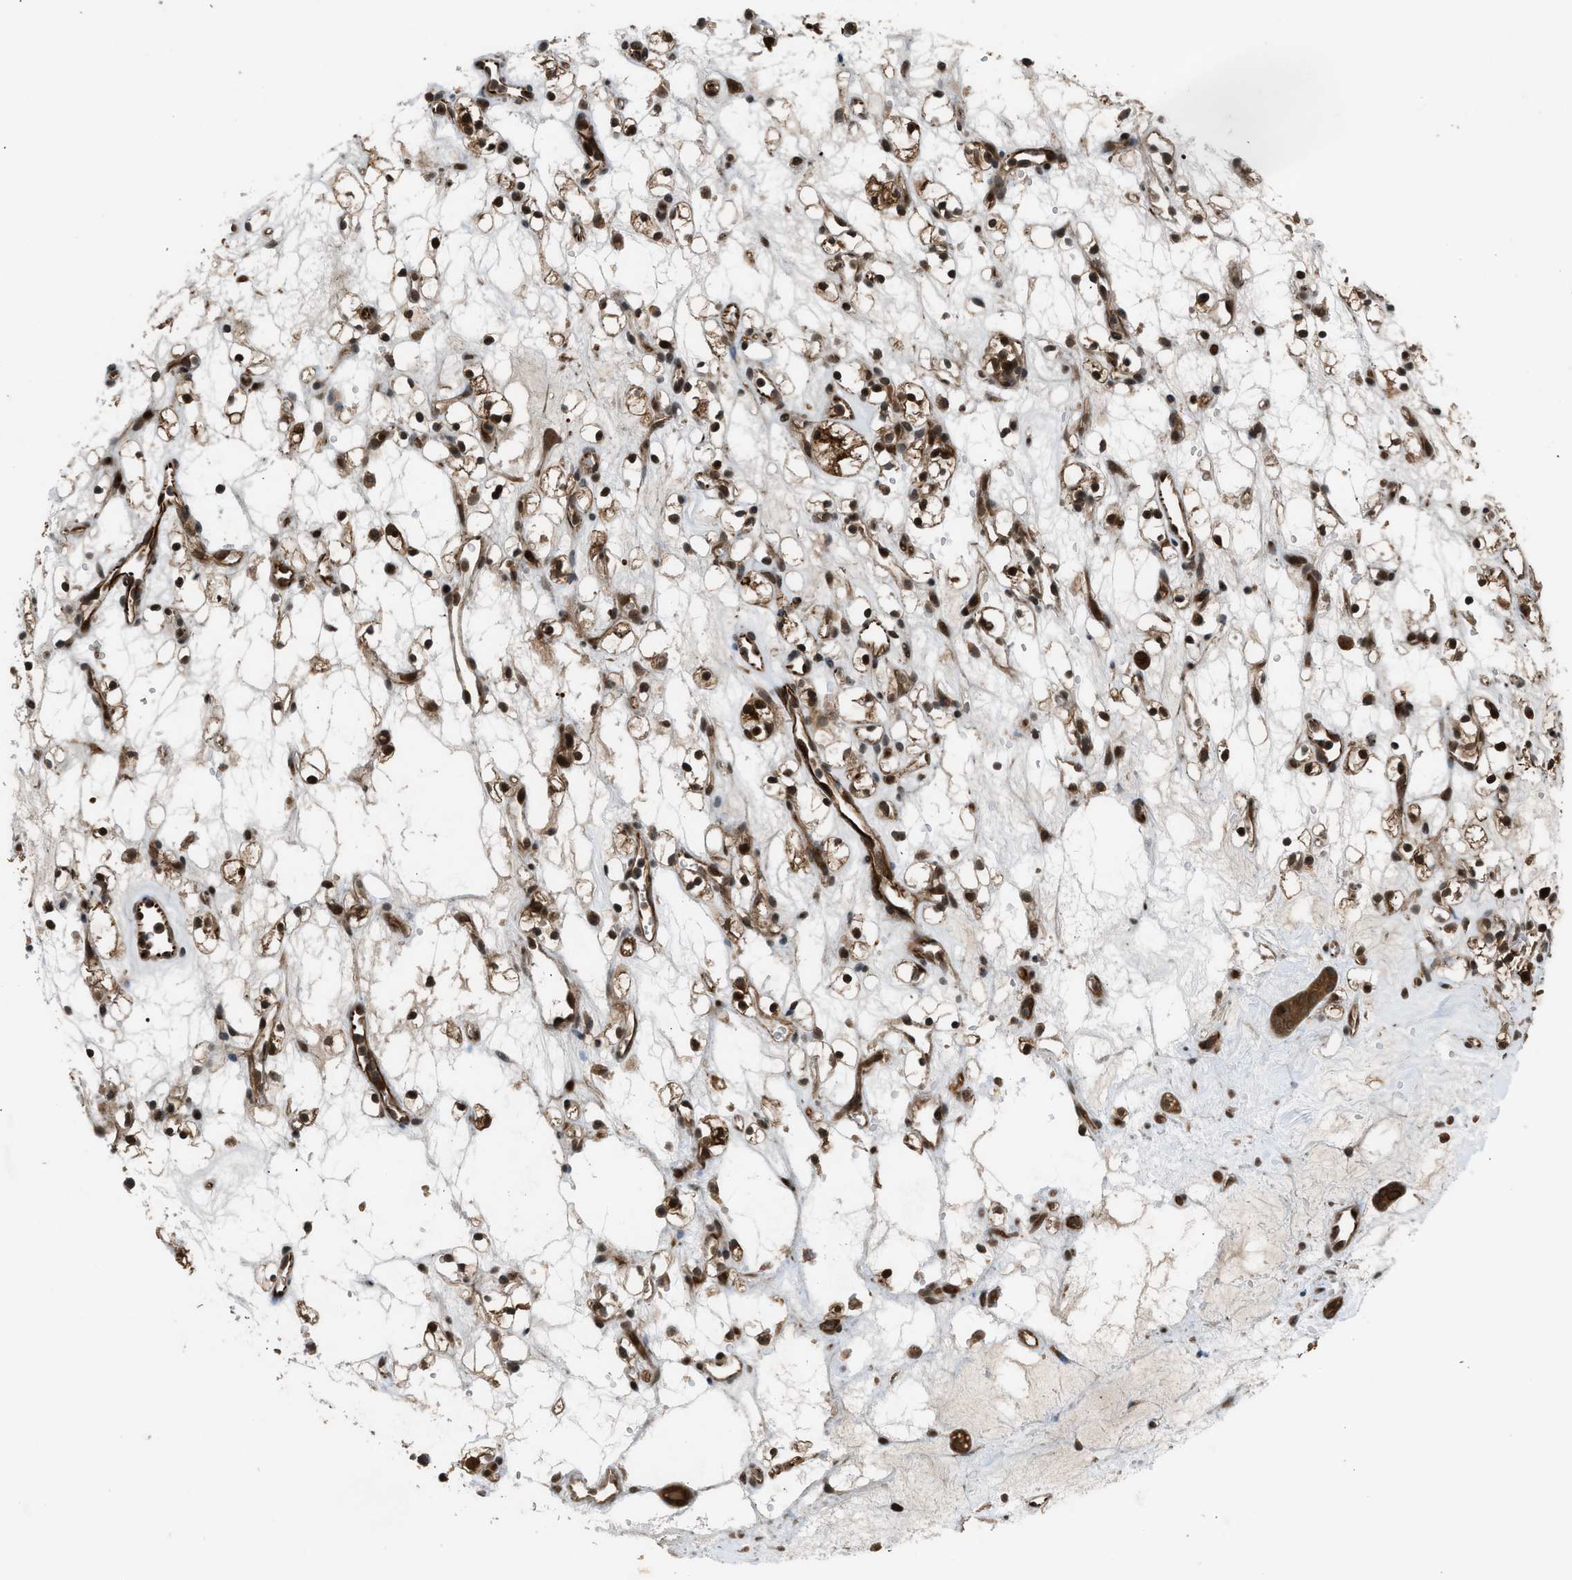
{"staining": {"intensity": "strong", "quantity": ">75%", "location": "cytoplasmic/membranous,nuclear"}, "tissue": "renal cancer", "cell_type": "Tumor cells", "image_type": "cancer", "snomed": [{"axis": "morphology", "description": "Adenocarcinoma, NOS"}, {"axis": "topography", "description": "Kidney"}], "caption": "Brown immunohistochemical staining in human adenocarcinoma (renal) exhibits strong cytoplasmic/membranous and nuclear expression in approximately >75% of tumor cells.", "gene": "TXNL1", "patient": {"sex": "female", "age": 60}}